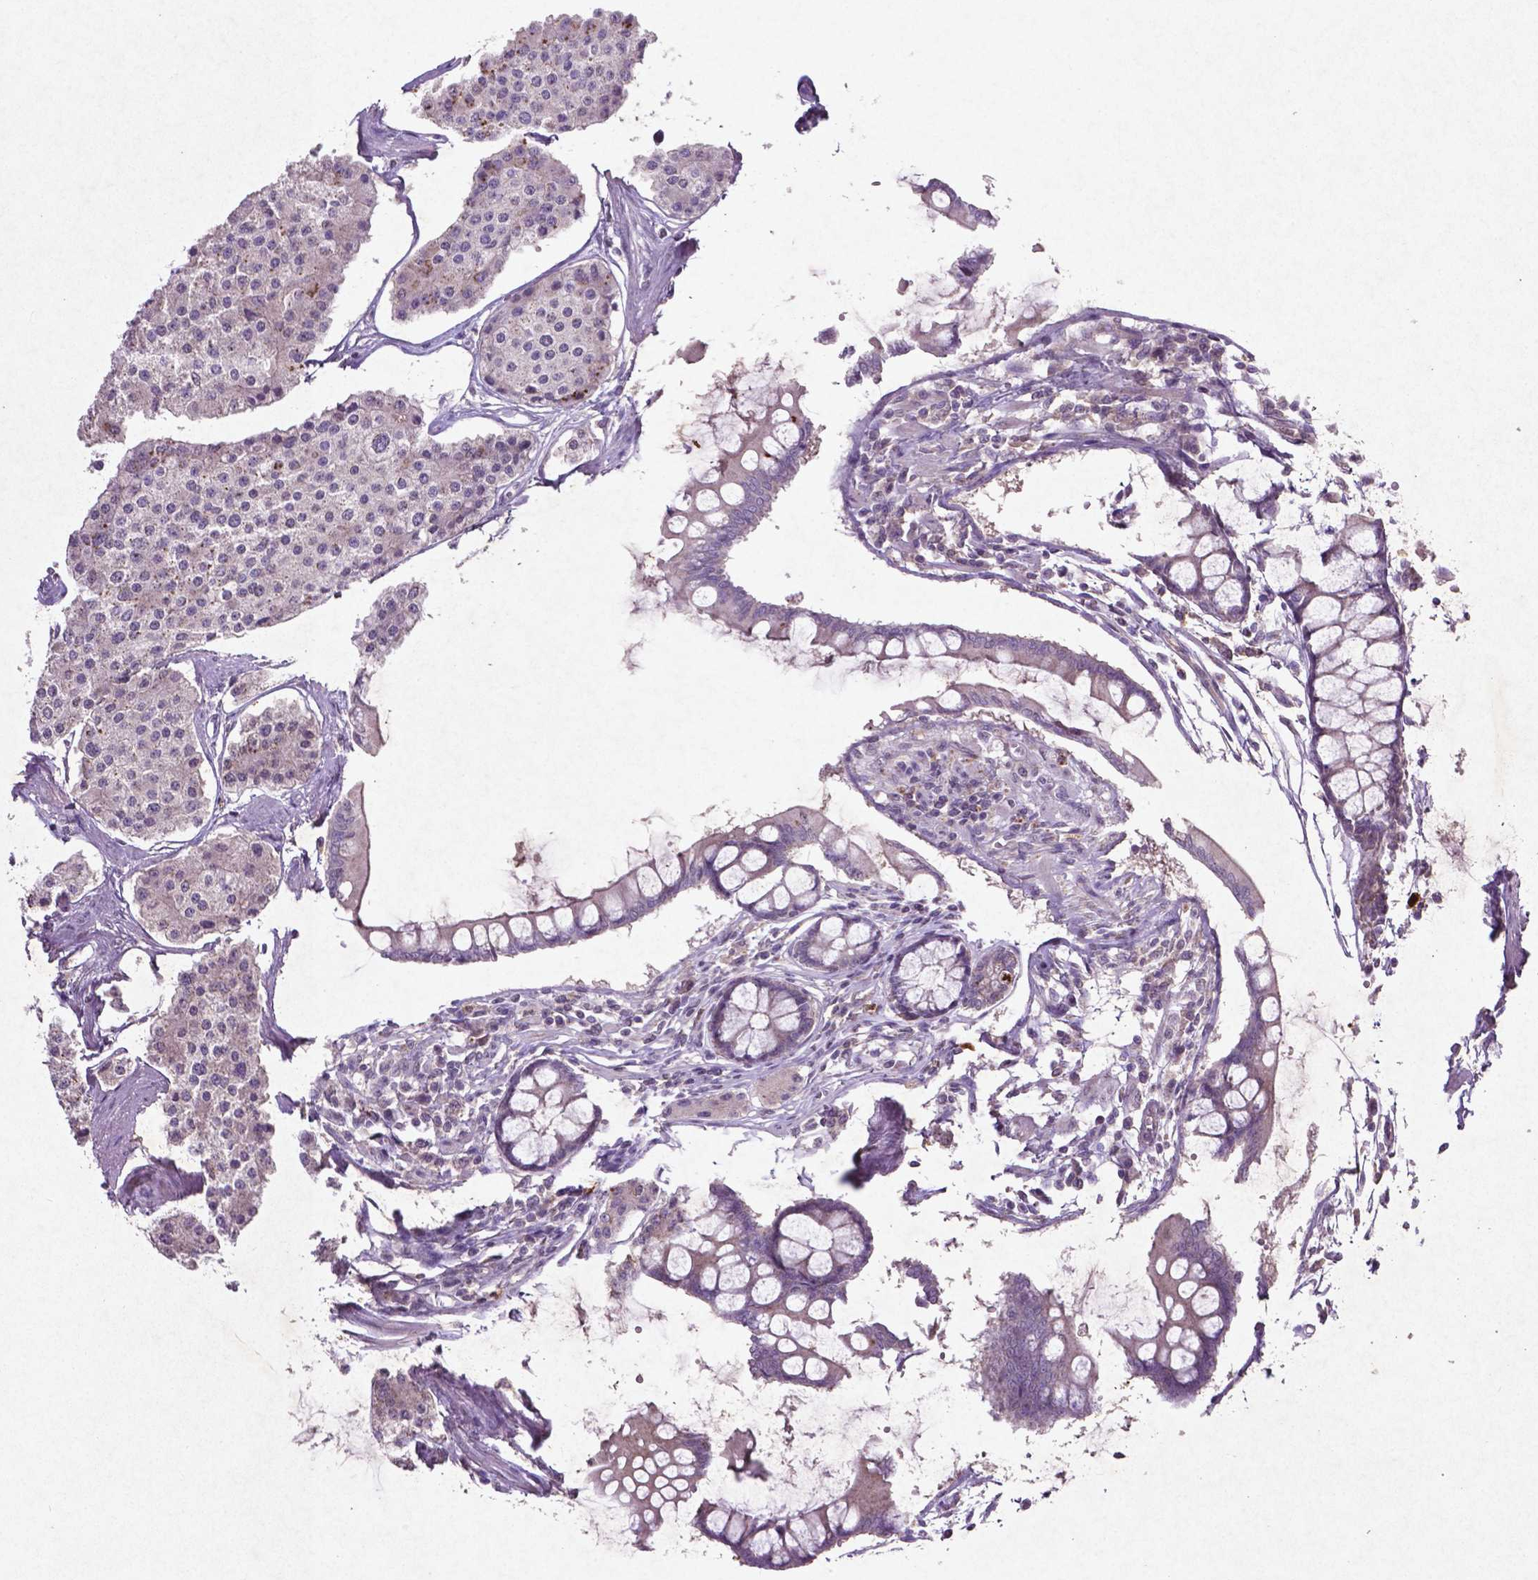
{"staining": {"intensity": "weak", "quantity": "<25%", "location": "cytoplasmic/membranous"}, "tissue": "carcinoid", "cell_type": "Tumor cells", "image_type": "cancer", "snomed": [{"axis": "morphology", "description": "Carcinoid, malignant, NOS"}, {"axis": "topography", "description": "Small intestine"}], "caption": "A high-resolution histopathology image shows immunohistochemistry (IHC) staining of carcinoid (malignant), which exhibits no significant staining in tumor cells. Brightfield microscopy of IHC stained with DAB (brown) and hematoxylin (blue), captured at high magnification.", "gene": "MTOR", "patient": {"sex": "female", "age": 65}}